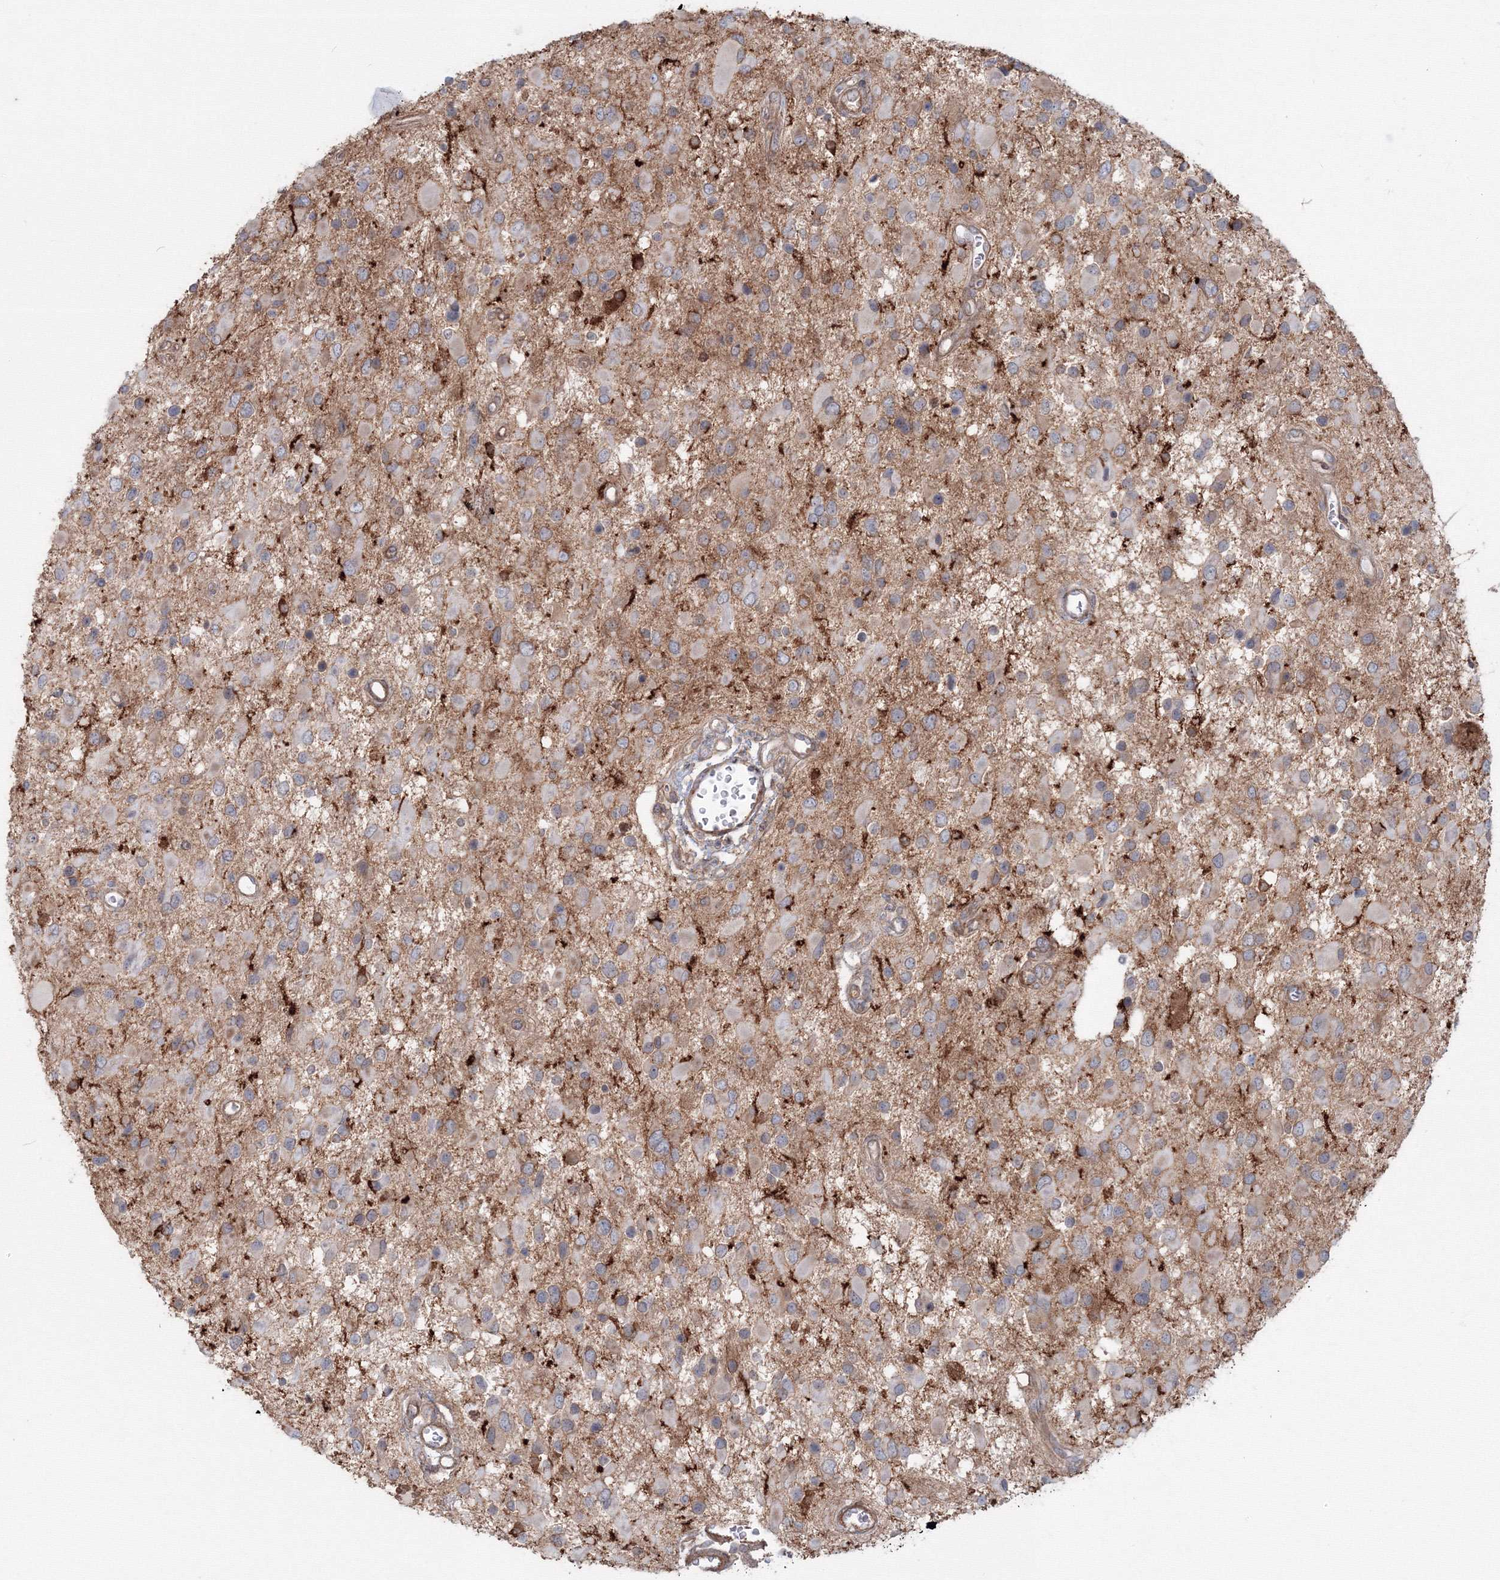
{"staining": {"intensity": "moderate", "quantity": "<25%", "location": "cytoplasmic/membranous"}, "tissue": "glioma", "cell_type": "Tumor cells", "image_type": "cancer", "snomed": [{"axis": "morphology", "description": "Glioma, malignant, High grade"}, {"axis": "topography", "description": "Brain"}], "caption": "This is an image of IHC staining of malignant glioma (high-grade), which shows moderate expression in the cytoplasmic/membranous of tumor cells.", "gene": "SH3PXD2A", "patient": {"sex": "male", "age": 53}}